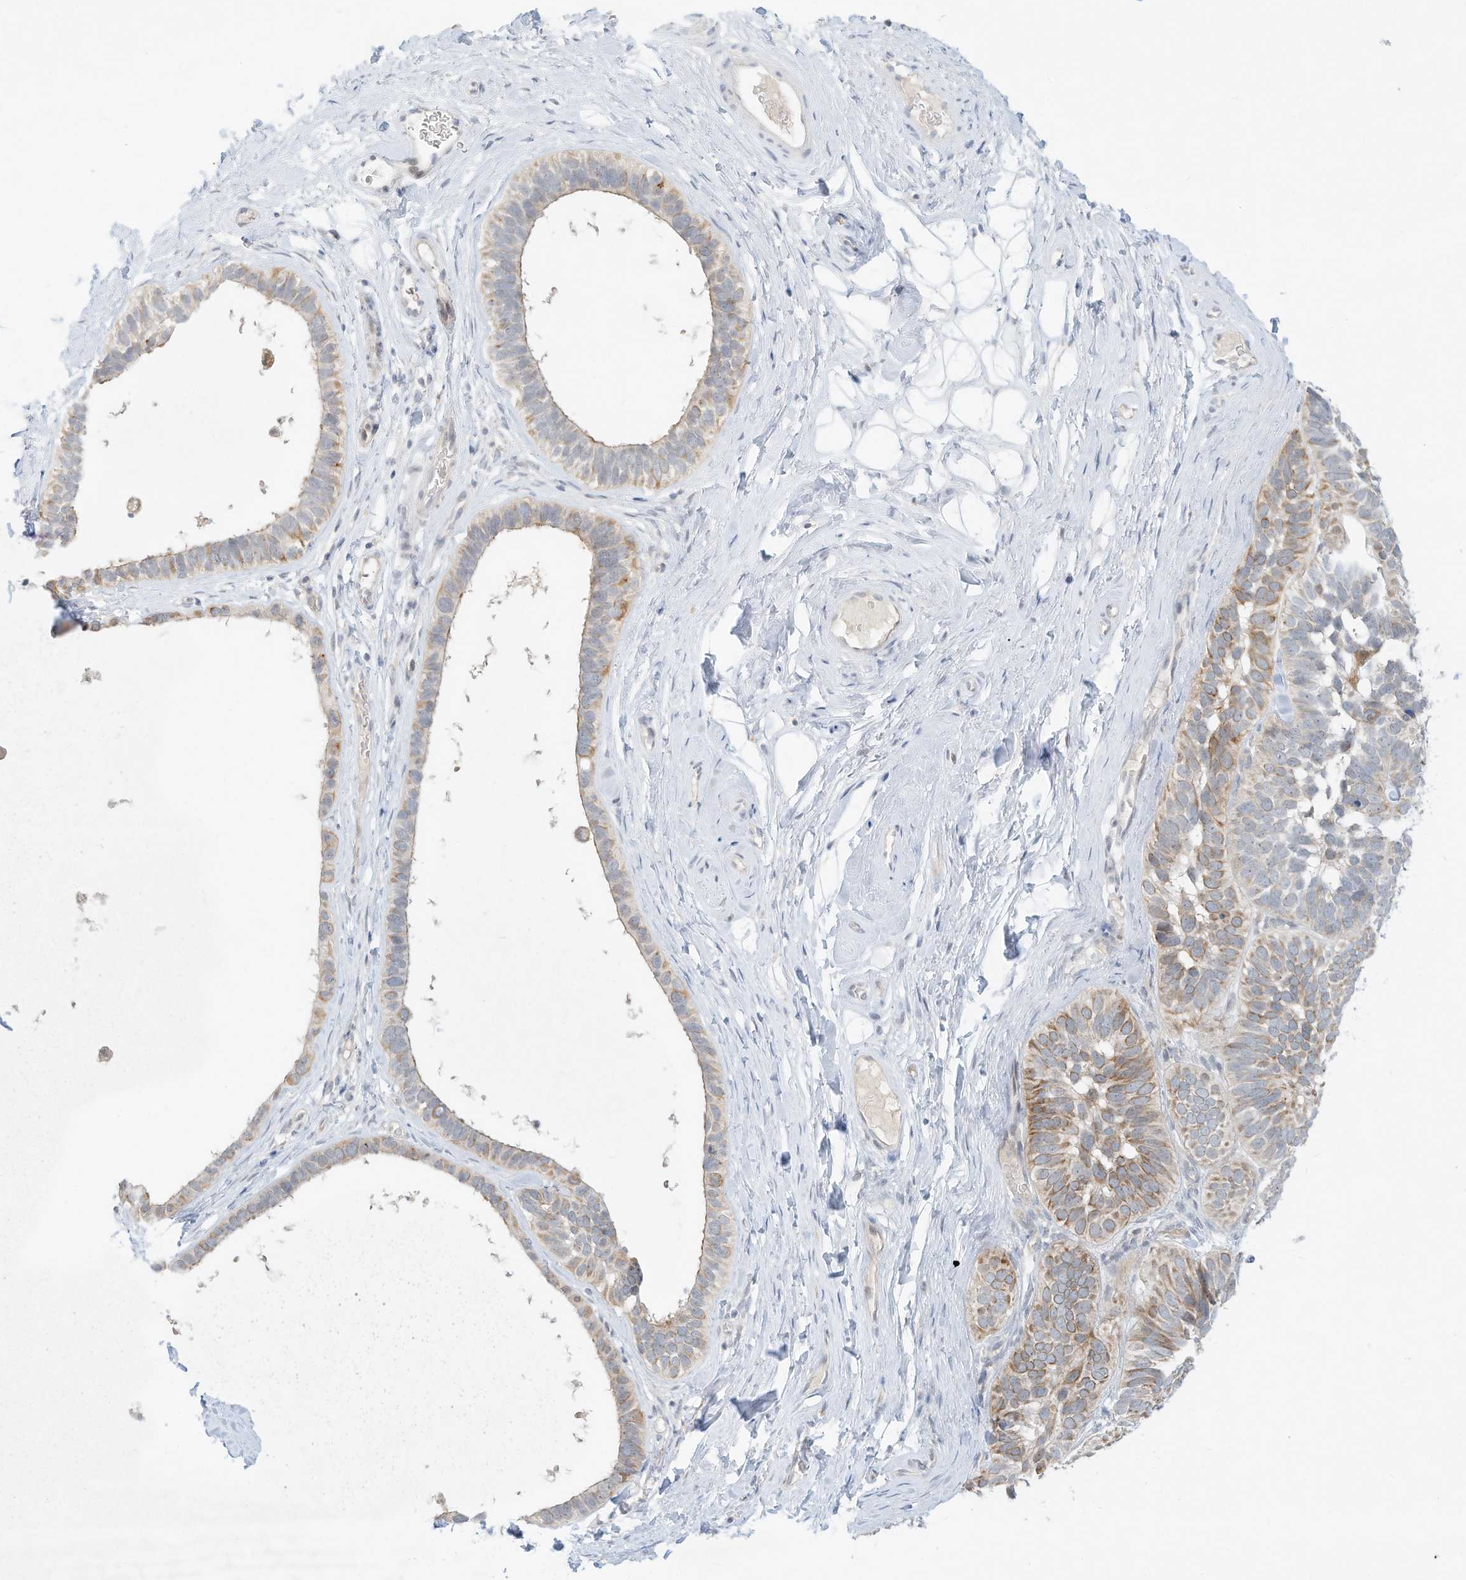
{"staining": {"intensity": "moderate", "quantity": "<25%", "location": "cytoplasmic/membranous"}, "tissue": "skin cancer", "cell_type": "Tumor cells", "image_type": "cancer", "snomed": [{"axis": "morphology", "description": "Basal cell carcinoma"}, {"axis": "topography", "description": "Skin"}], "caption": "An image of skin cancer stained for a protein displays moderate cytoplasmic/membranous brown staining in tumor cells.", "gene": "PAK6", "patient": {"sex": "male", "age": 62}}